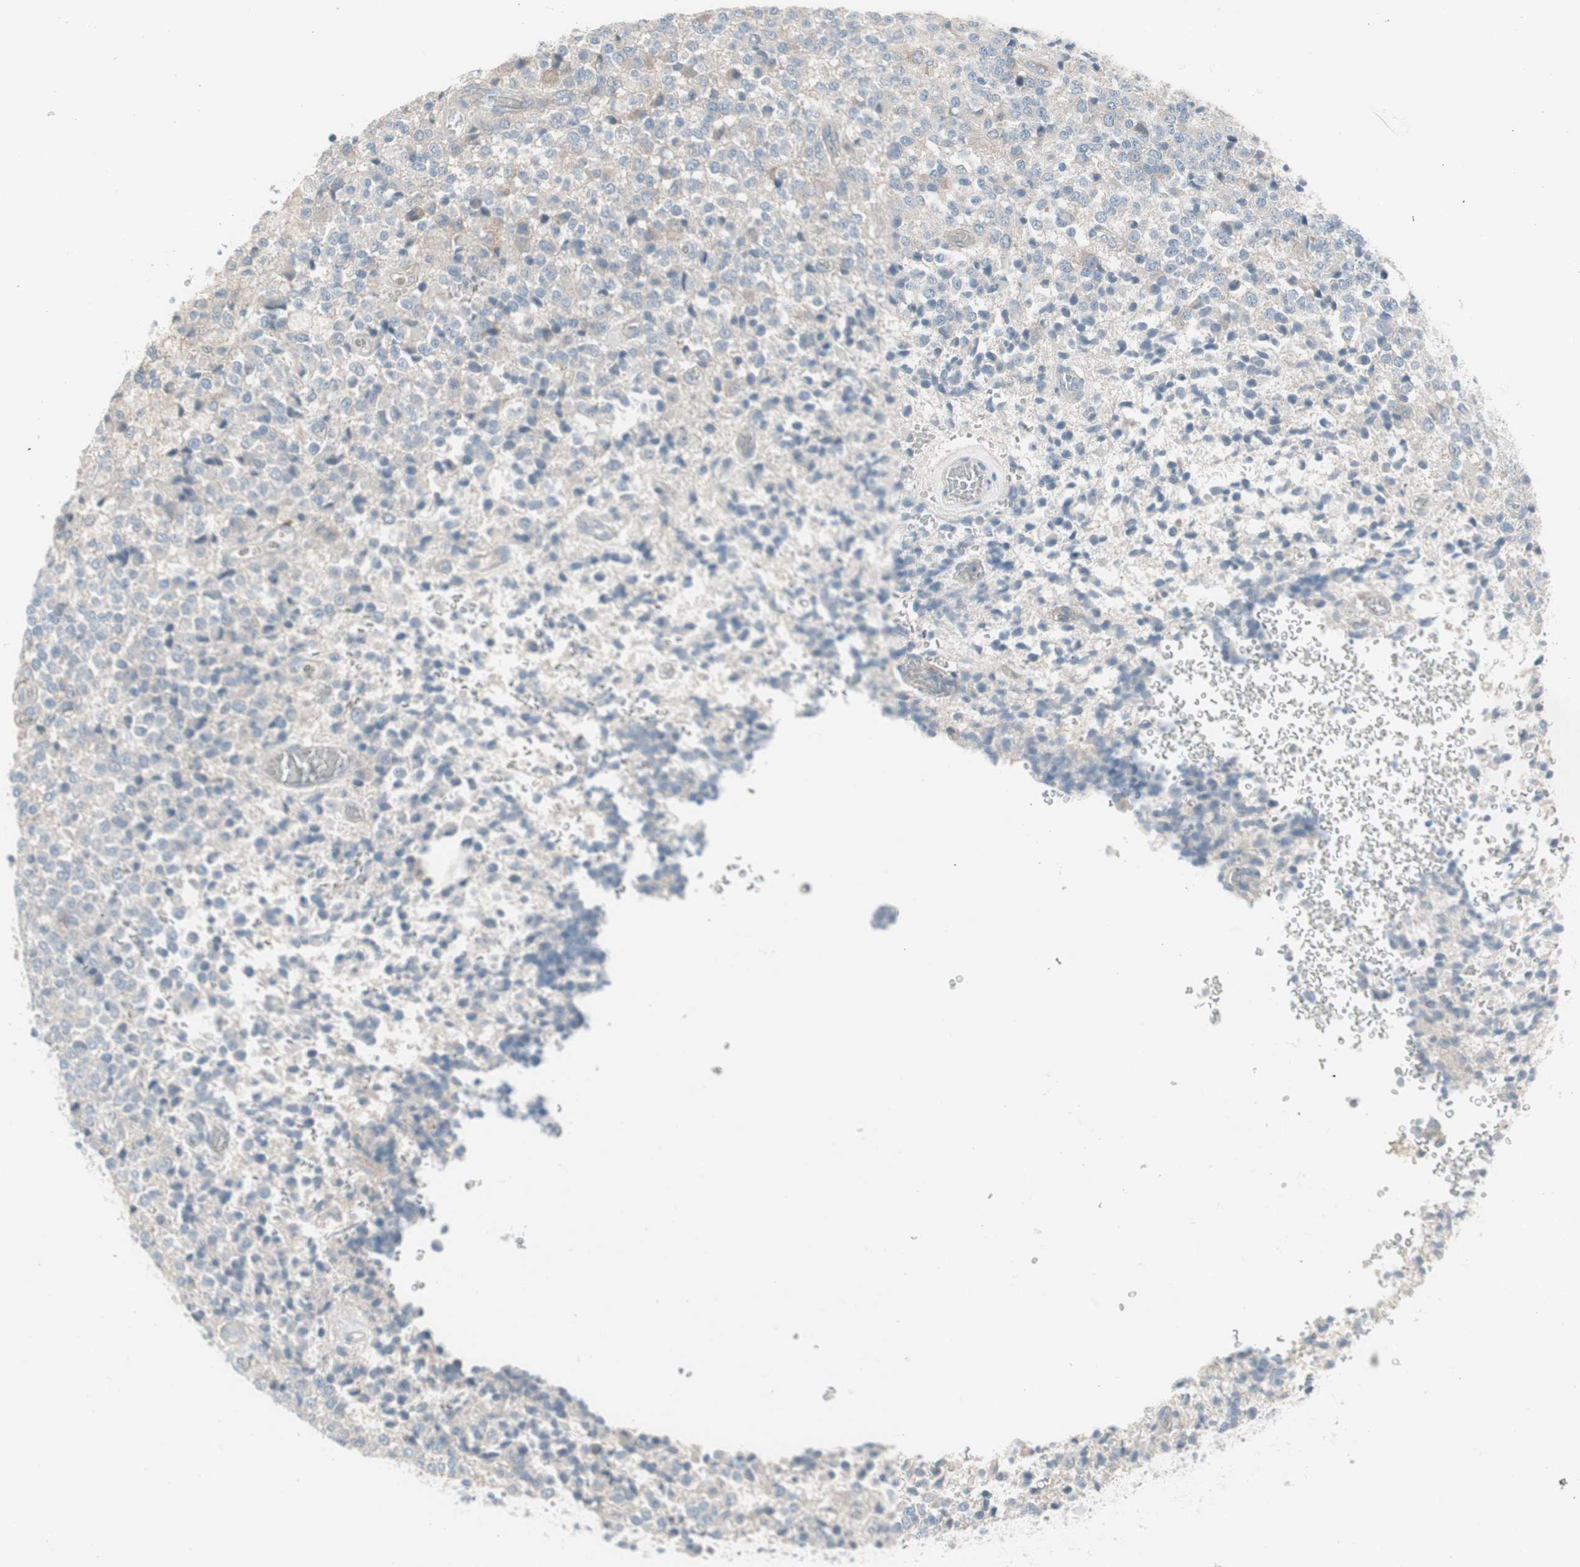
{"staining": {"intensity": "weak", "quantity": "<25%", "location": "cytoplasmic/membranous"}, "tissue": "glioma", "cell_type": "Tumor cells", "image_type": "cancer", "snomed": [{"axis": "morphology", "description": "Glioma, malignant, High grade"}, {"axis": "topography", "description": "pancreas cauda"}], "caption": "The micrograph exhibits no staining of tumor cells in malignant glioma (high-grade). (Stains: DAB immunohistochemistry with hematoxylin counter stain, Microscopy: brightfield microscopy at high magnification).", "gene": "ZSCAN32", "patient": {"sex": "male", "age": 60}}